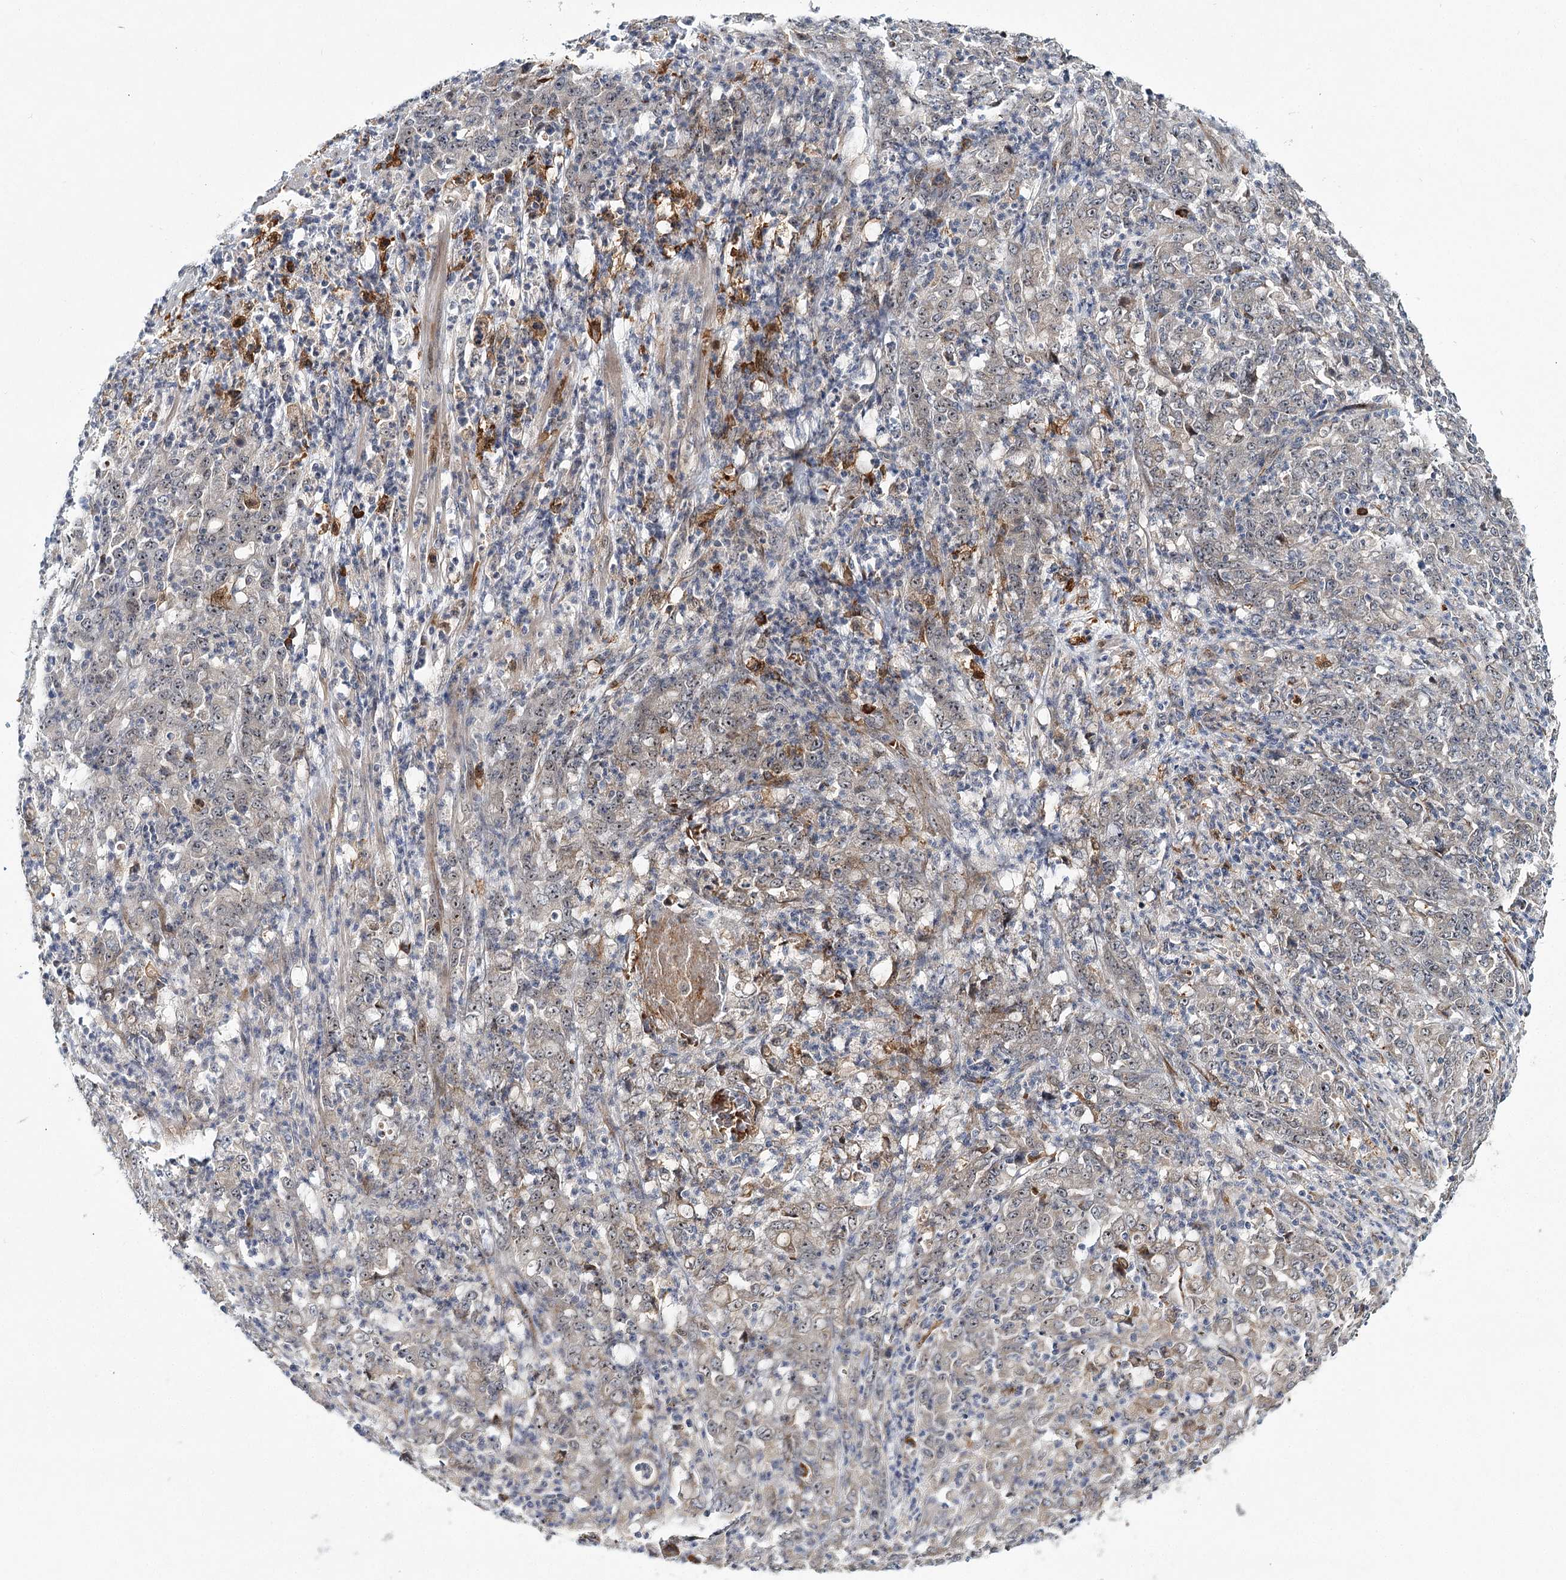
{"staining": {"intensity": "weak", "quantity": "<25%", "location": "cytoplasmic/membranous,nuclear"}, "tissue": "stomach cancer", "cell_type": "Tumor cells", "image_type": "cancer", "snomed": [{"axis": "morphology", "description": "Adenocarcinoma, NOS"}, {"axis": "topography", "description": "Stomach, lower"}], "caption": "This image is of stomach cancer stained with immunohistochemistry (IHC) to label a protein in brown with the nuclei are counter-stained blue. There is no positivity in tumor cells. (DAB IHC with hematoxylin counter stain).", "gene": "WDR36", "patient": {"sex": "female", "age": 71}}